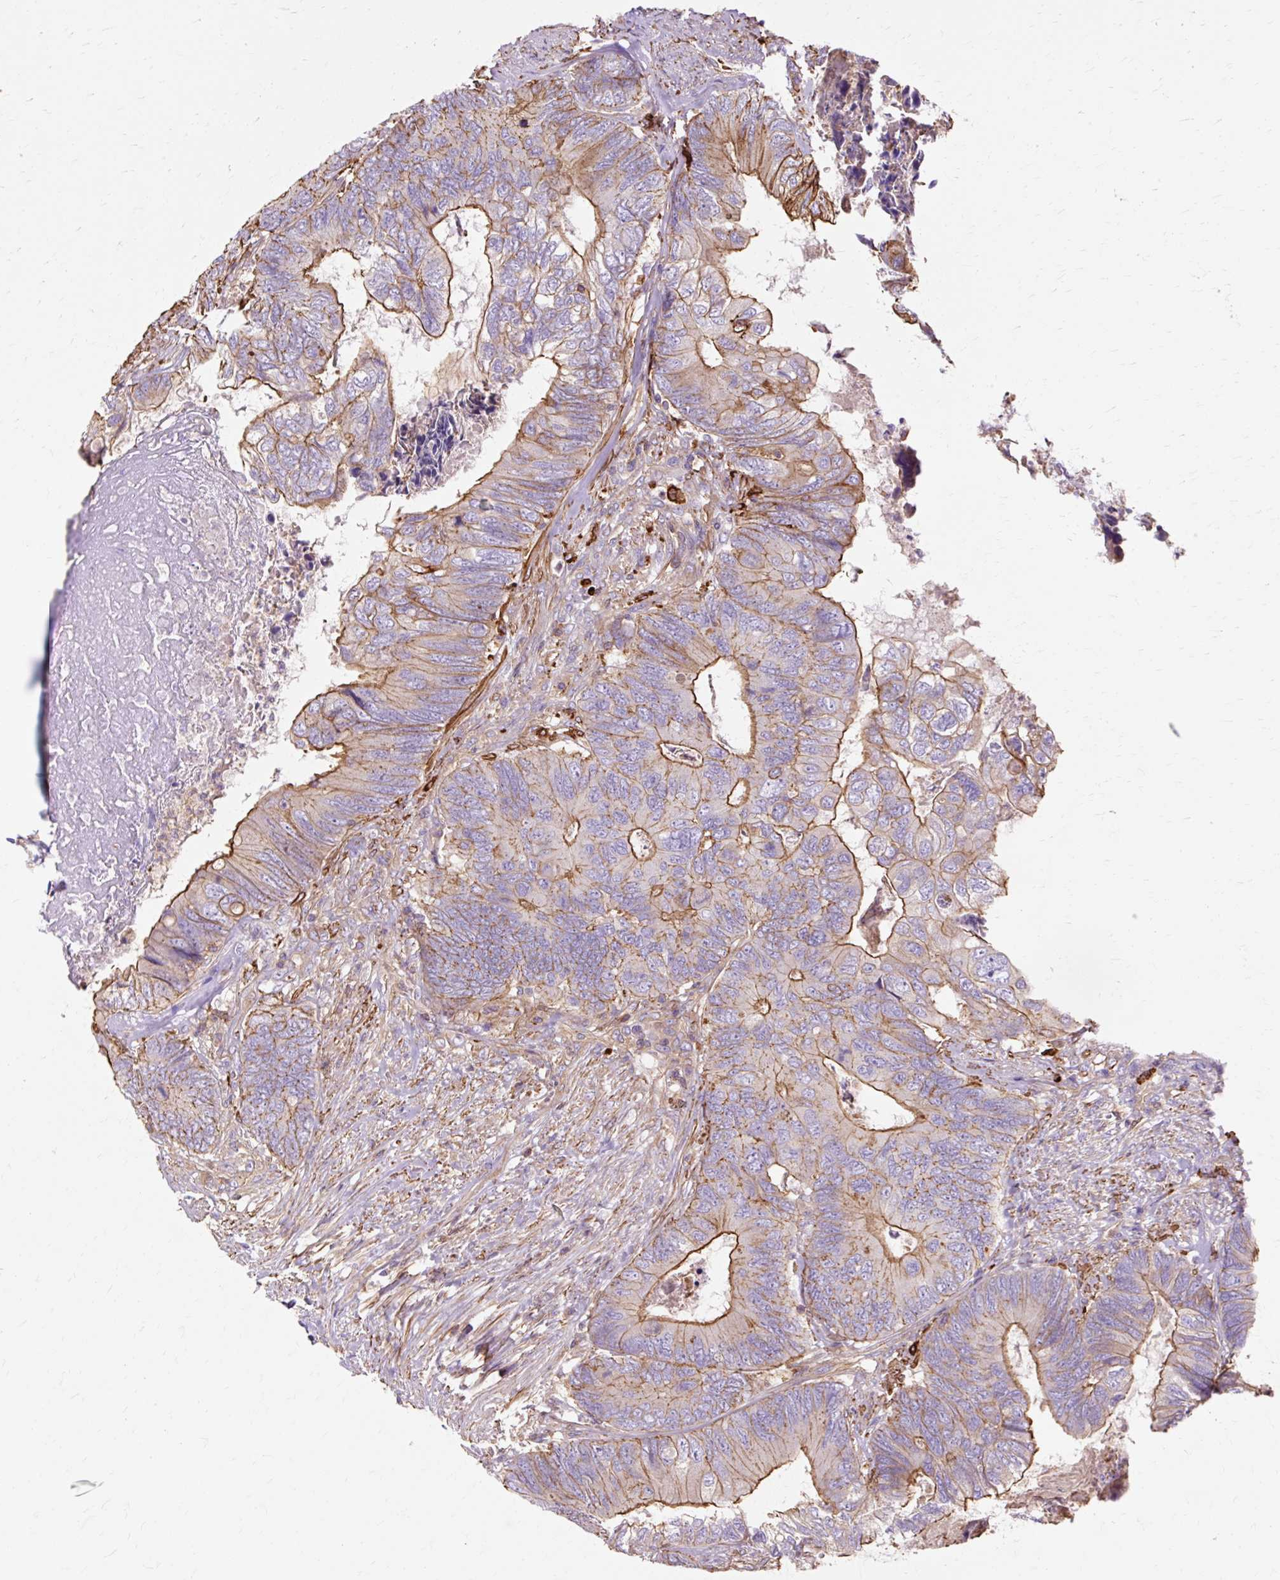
{"staining": {"intensity": "moderate", "quantity": "25%-75%", "location": "cytoplasmic/membranous"}, "tissue": "colorectal cancer", "cell_type": "Tumor cells", "image_type": "cancer", "snomed": [{"axis": "morphology", "description": "Adenocarcinoma, NOS"}, {"axis": "topography", "description": "Colon"}], "caption": "Immunohistochemical staining of human colorectal cancer (adenocarcinoma) demonstrates medium levels of moderate cytoplasmic/membranous positivity in approximately 25%-75% of tumor cells. (DAB (3,3'-diaminobenzidine) = brown stain, brightfield microscopy at high magnification).", "gene": "TBC1D2B", "patient": {"sex": "female", "age": 67}}